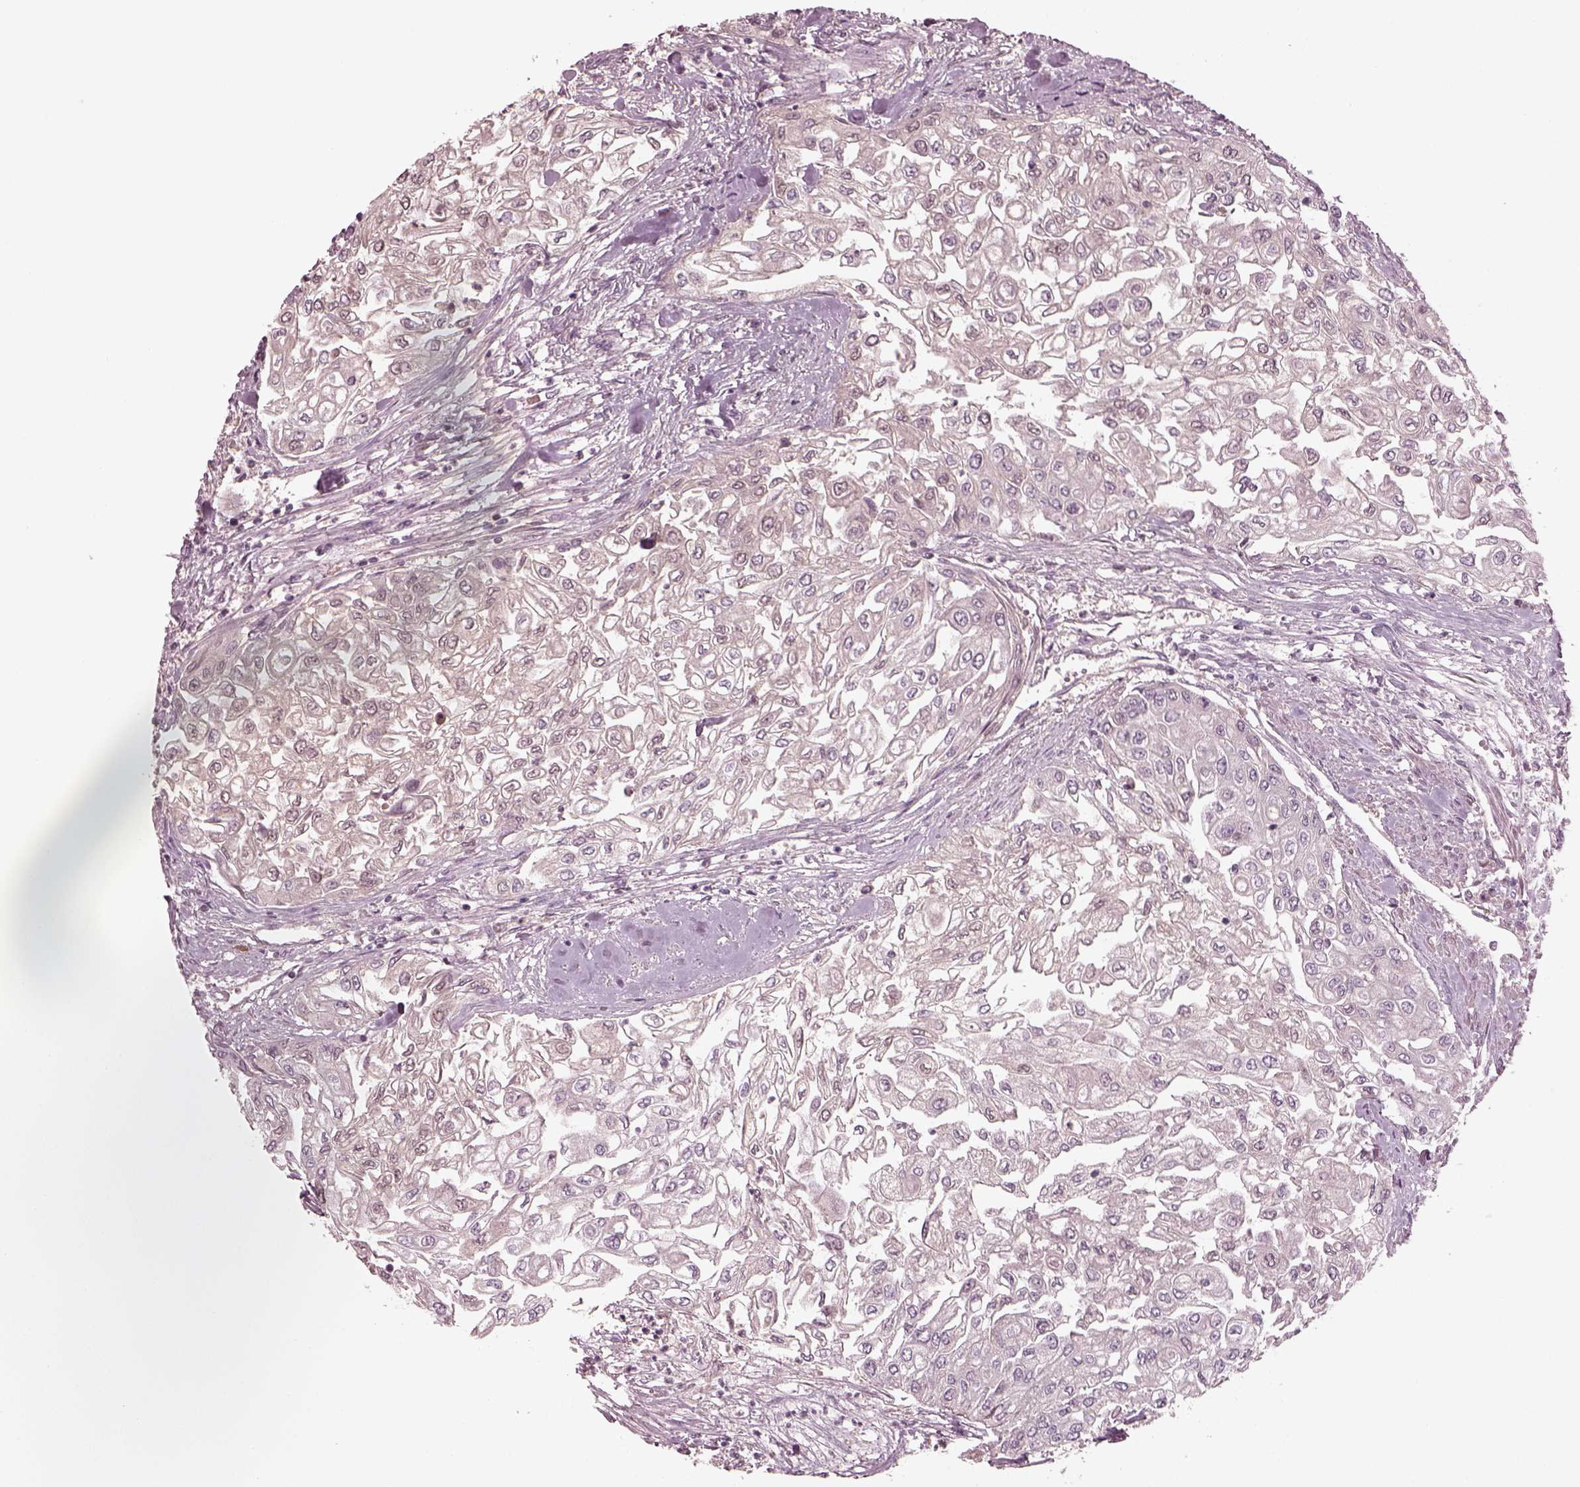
{"staining": {"intensity": "negative", "quantity": "none", "location": "none"}, "tissue": "urothelial cancer", "cell_type": "Tumor cells", "image_type": "cancer", "snomed": [{"axis": "morphology", "description": "Urothelial carcinoma, High grade"}, {"axis": "topography", "description": "Urinary bladder"}], "caption": "DAB (3,3'-diaminobenzidine) immunohistochemical staining of human urothelial cancer shows no significant staining in tumor cells.", "gene": "PORCN", "patient": {"sex": "male", "age": 62}}